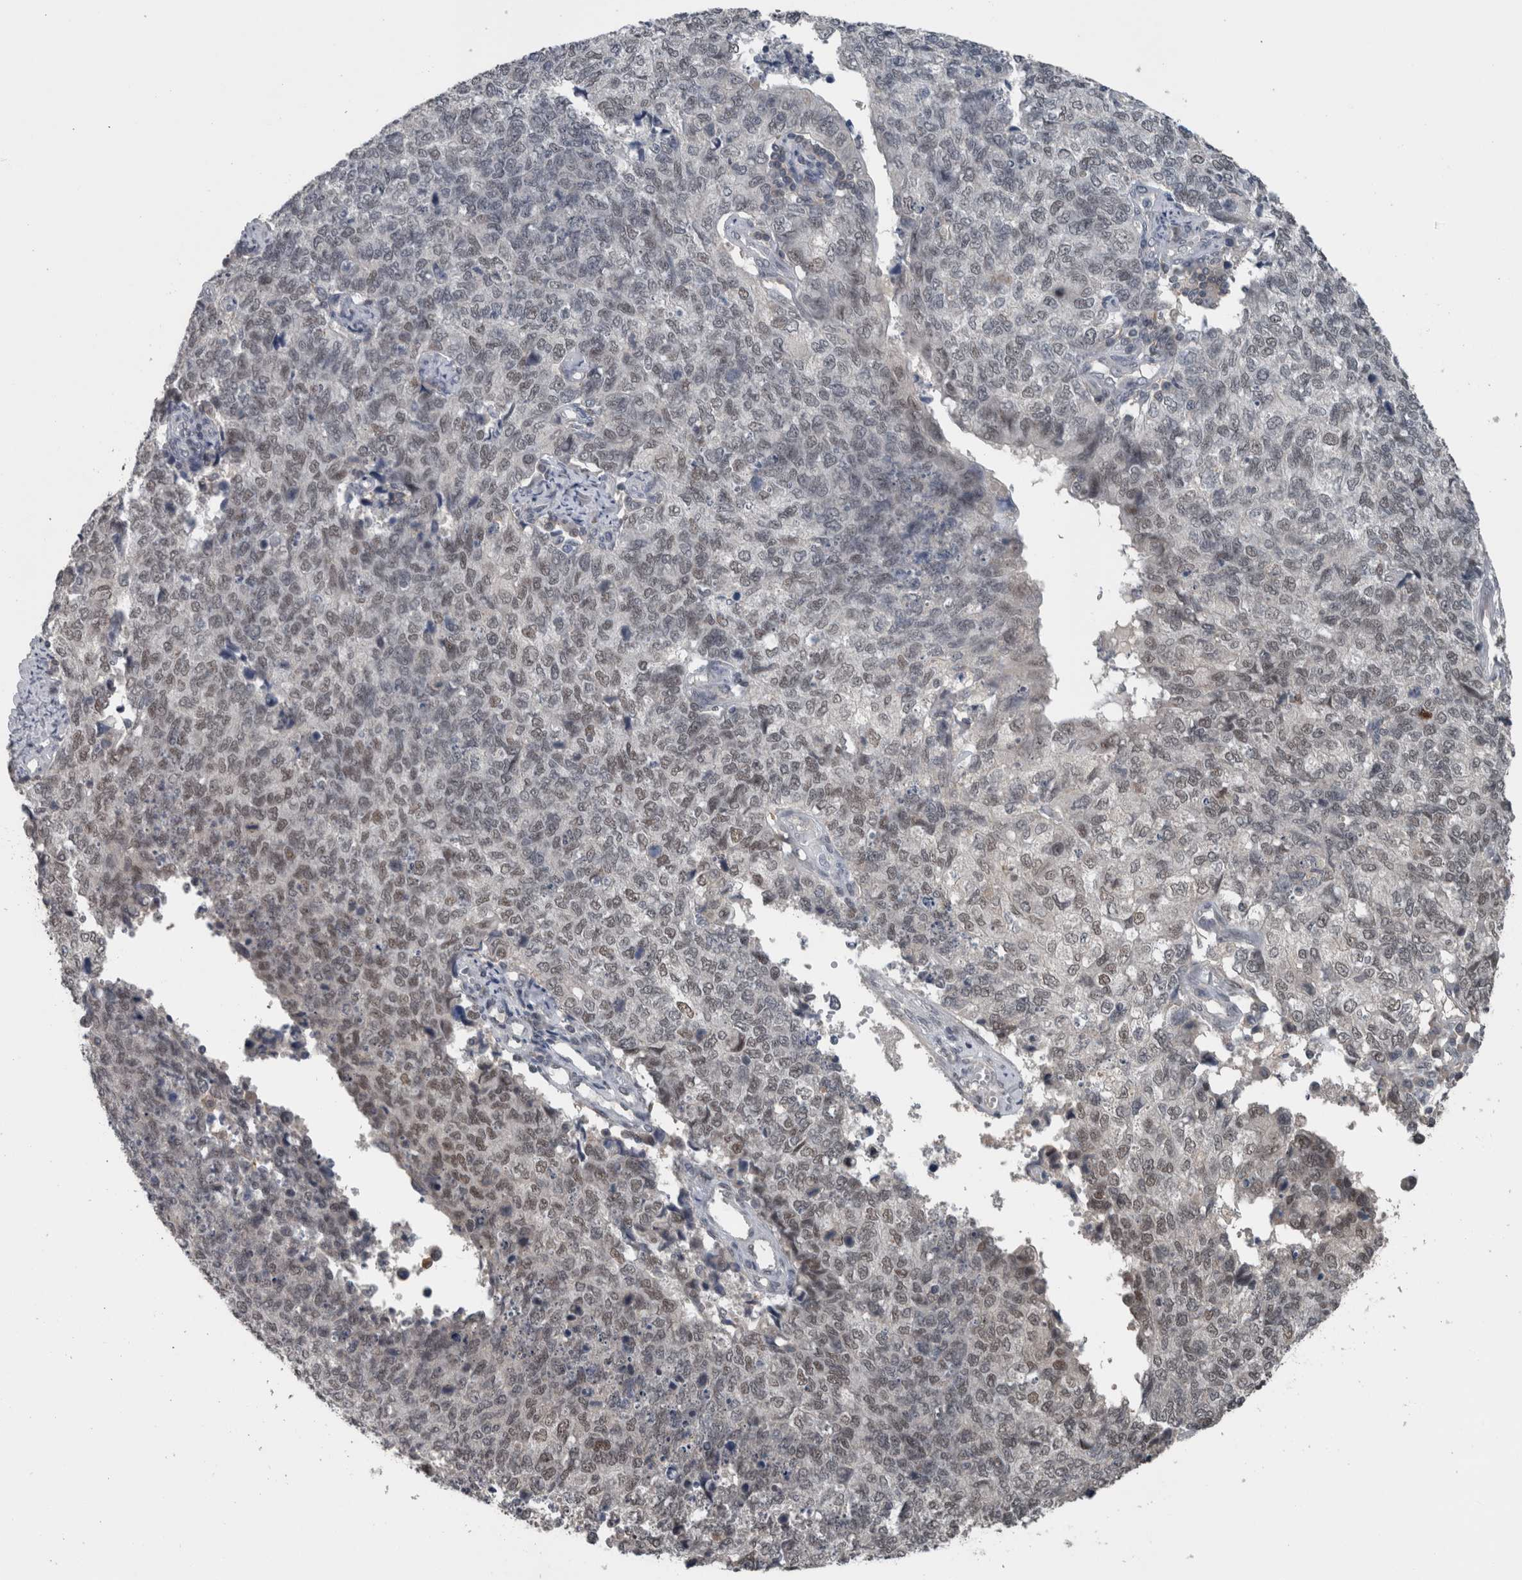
{"staining": {"intensity": "weak", "quantity": "25%-75%", "location": "nuclear"}, "tissue": "cervical cancer", "cell_type": "Tumor cells", "image_type": "cancer", "snomed": [{"axis": "morphology", "description": "Squamous cell carcinoma, NOS"}, {"axis": "topography", "description": "Cervix"}], "caption": "This histopathology image reveals IHC staining of cervical cancer (squamous cell carcinoma), with low weak nuclear positivity in about 25%-75% of tumor cells.", "gene": "ZBTB21", "patient": {"sex": "female", "age": 63}}